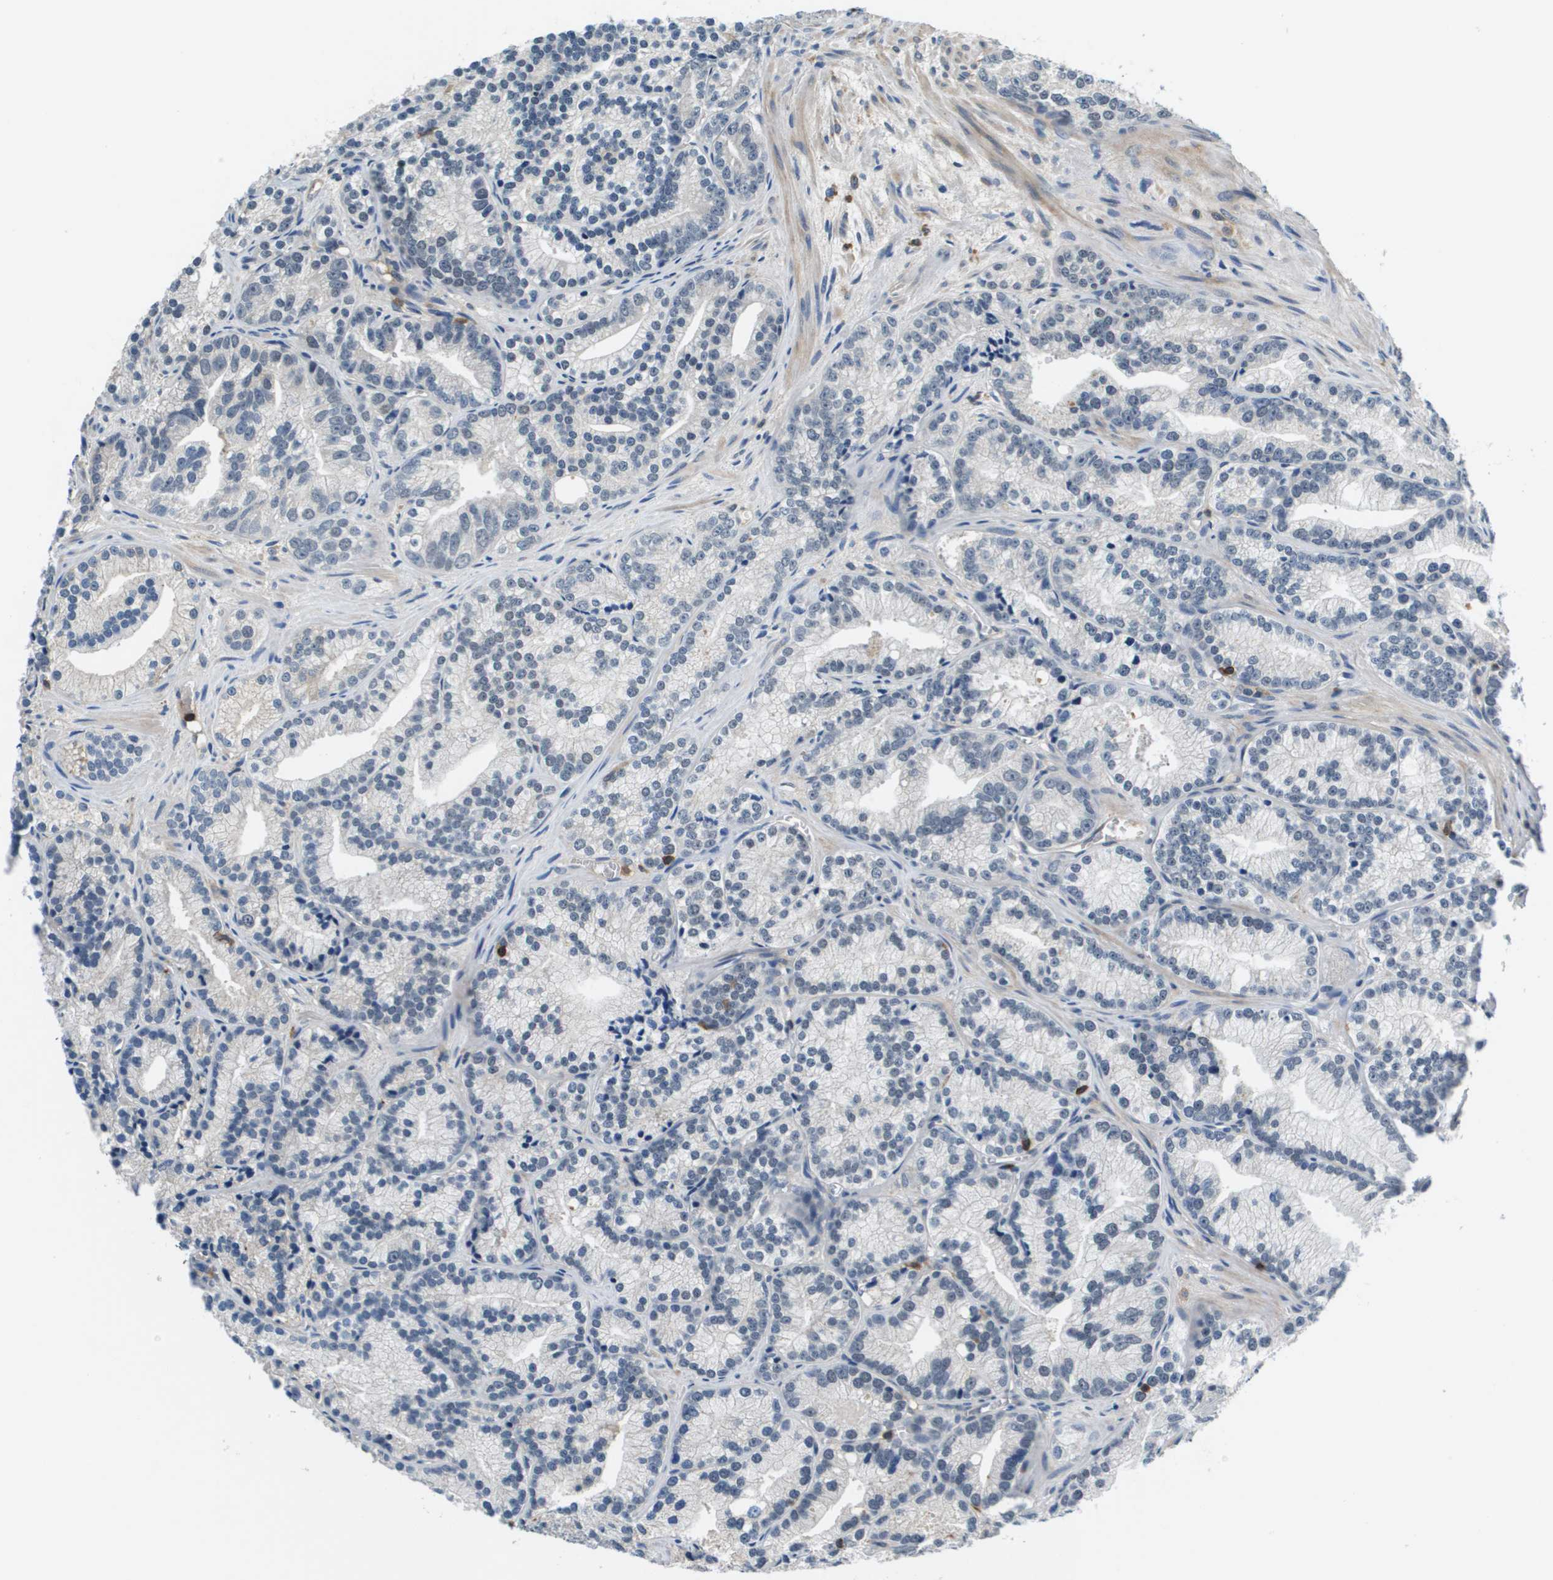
{"staining": {"intensity": "negative", "quantity": "none", "location": "none"}, "tissue": "prostate cancer", "cell_type": "Tumor cells", "image_type": "cancer", "snomed": [{"axis": "morphology", "description": "Adenocarcinoma, Low grade"}, {"axis": "topography", "description": "Prostate"}], "caption": "Prostate cancer (low-grade adenocarcinoma) was stained to show a protein in brown. There is no significant staining in tumor cells. Nuclei are stained in blue.", "gene": "KCNQ5", "patient": {"sex": "male", "age": 89}}